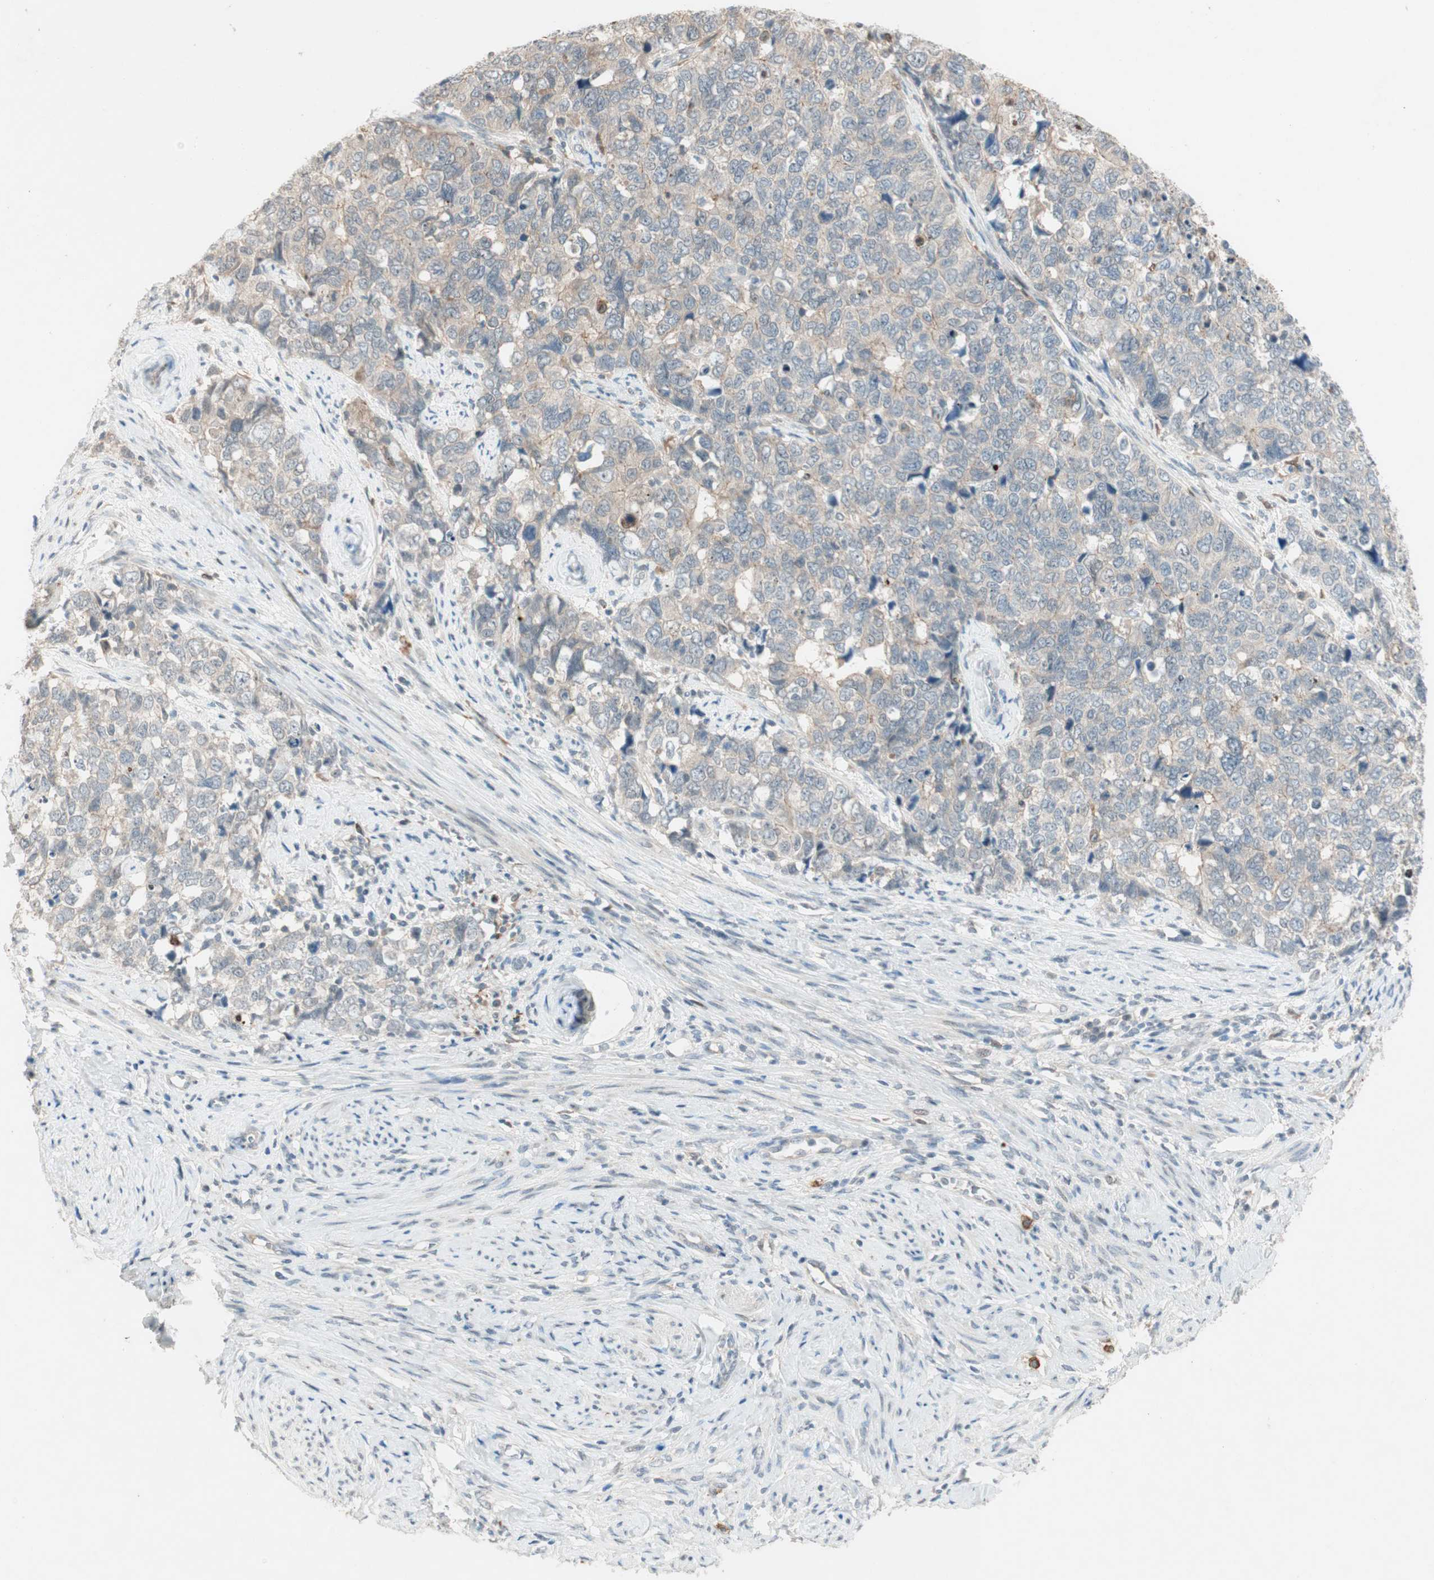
{"staining": {"intensity": "weak", "quantity": "25%-75%", "location": "cytoplasmic/membranous"}, "tissue": "cervical cancer", "cell_type": "Tumor cells", "image_type": "cancer", "snomed": [{"axis": "morphology", "description": "Squamous cell carcinoma, NOS"}, {"axis": "topography", "description": "Cervix"}], "caption": "Brown immunohistochemical staining in cervical squamous cell carcinoma demonstrates weak cytoplasmic/membranous staining in approximately 25%-75% of tumor cells. (Brightfield microscopy of DAB IHC at high magnification).", "gene": "RTL6", "patient": {"sex": "female", "age": 63}}